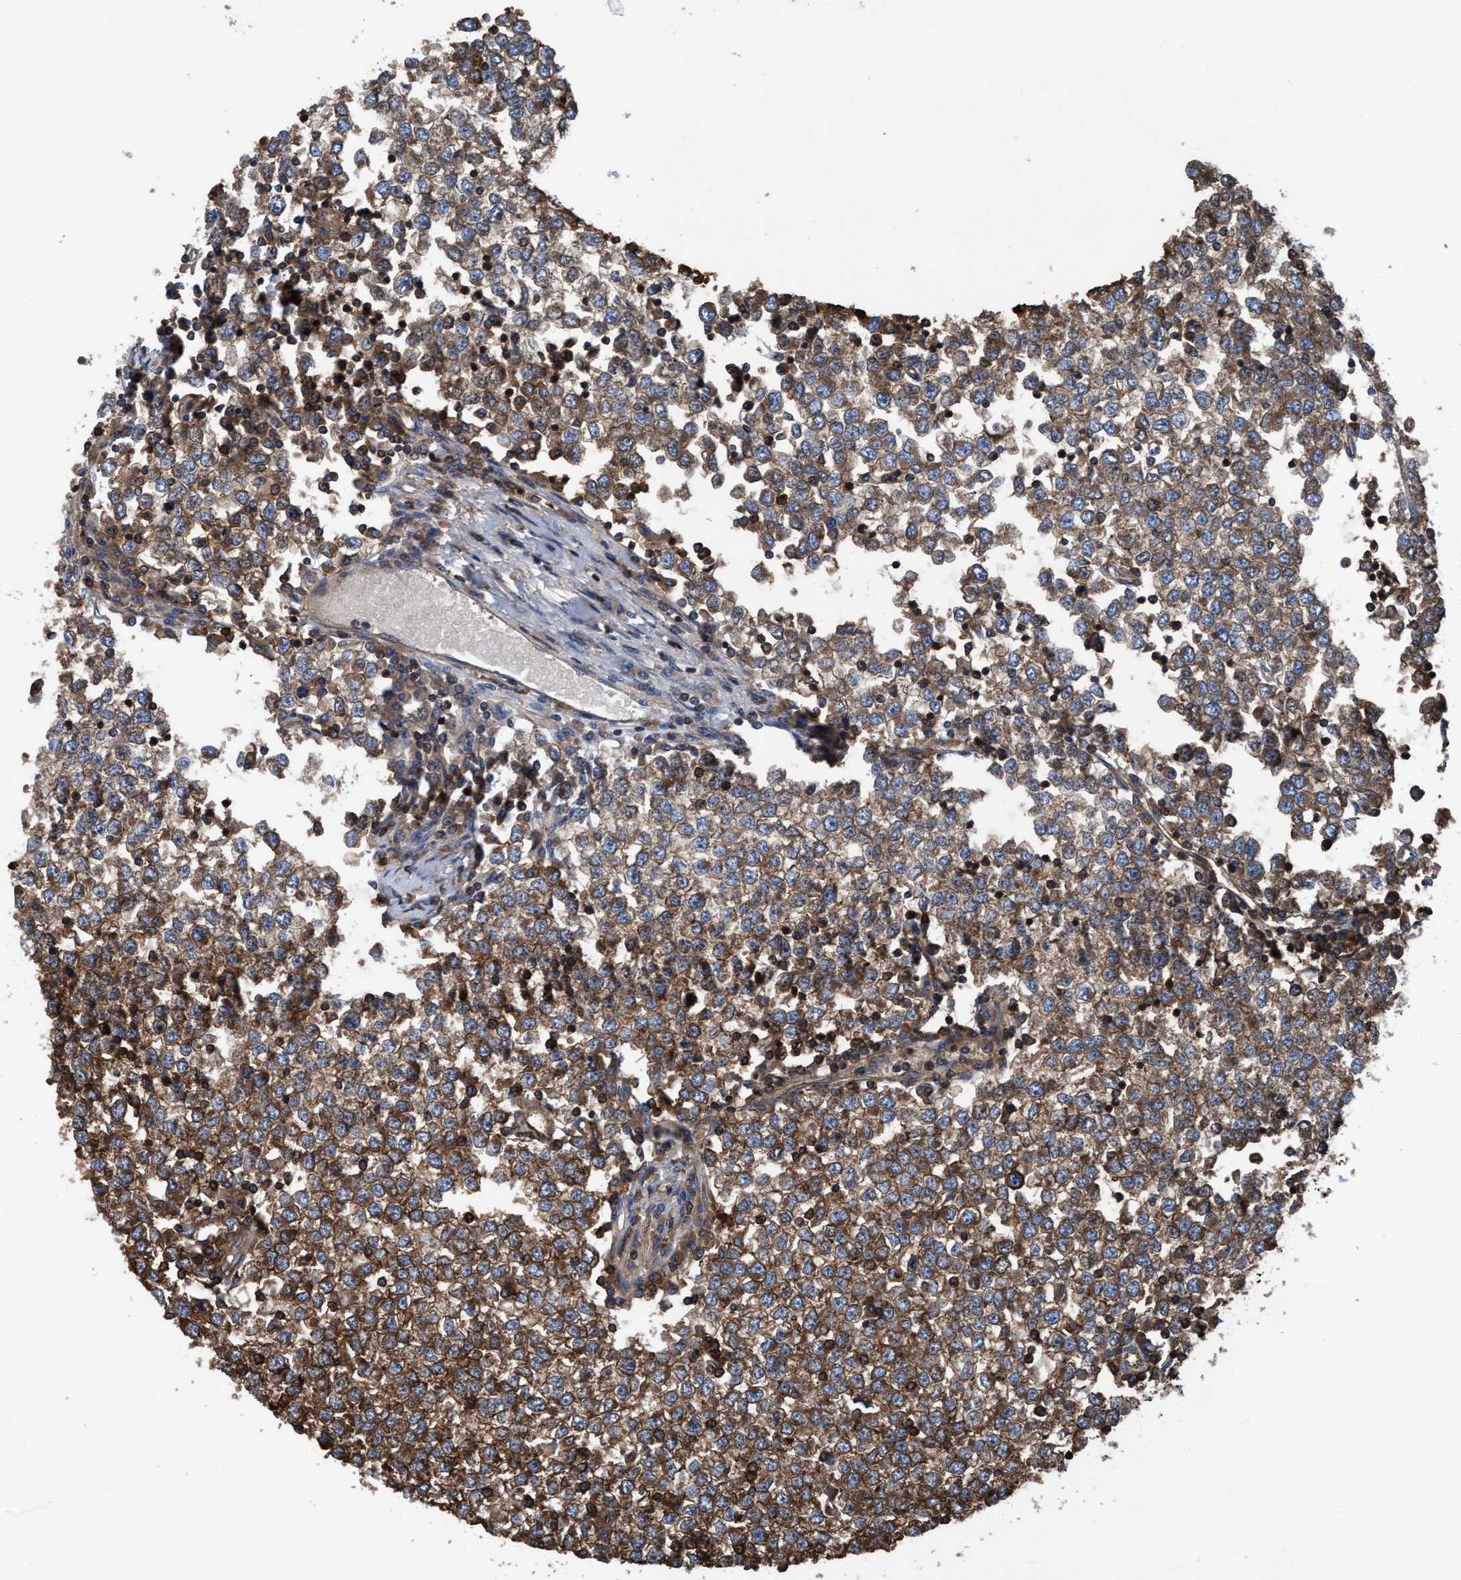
{"staining": {"intensity": "weak", "quantity": ">75%", "location": "cytoplasmic/membranous"}, "tissue": "testis cancer", "cell_type": "Tumor cells", "image_type": "cancer", "snomed": [{"axis": "morphology", "description": "Seminoma, NOS"}, {"axis": "topography", "description": "Testis"}], "caption": "Tumor cells show weak cytoplasmic/membranous staining in about >75% of cells in testis cancer (seminoma). (DAB IHC, brown staining for protein, blue staining for nuclei).", "gene": "NMT1", "patient": {"sex": "male", "age": 65}}